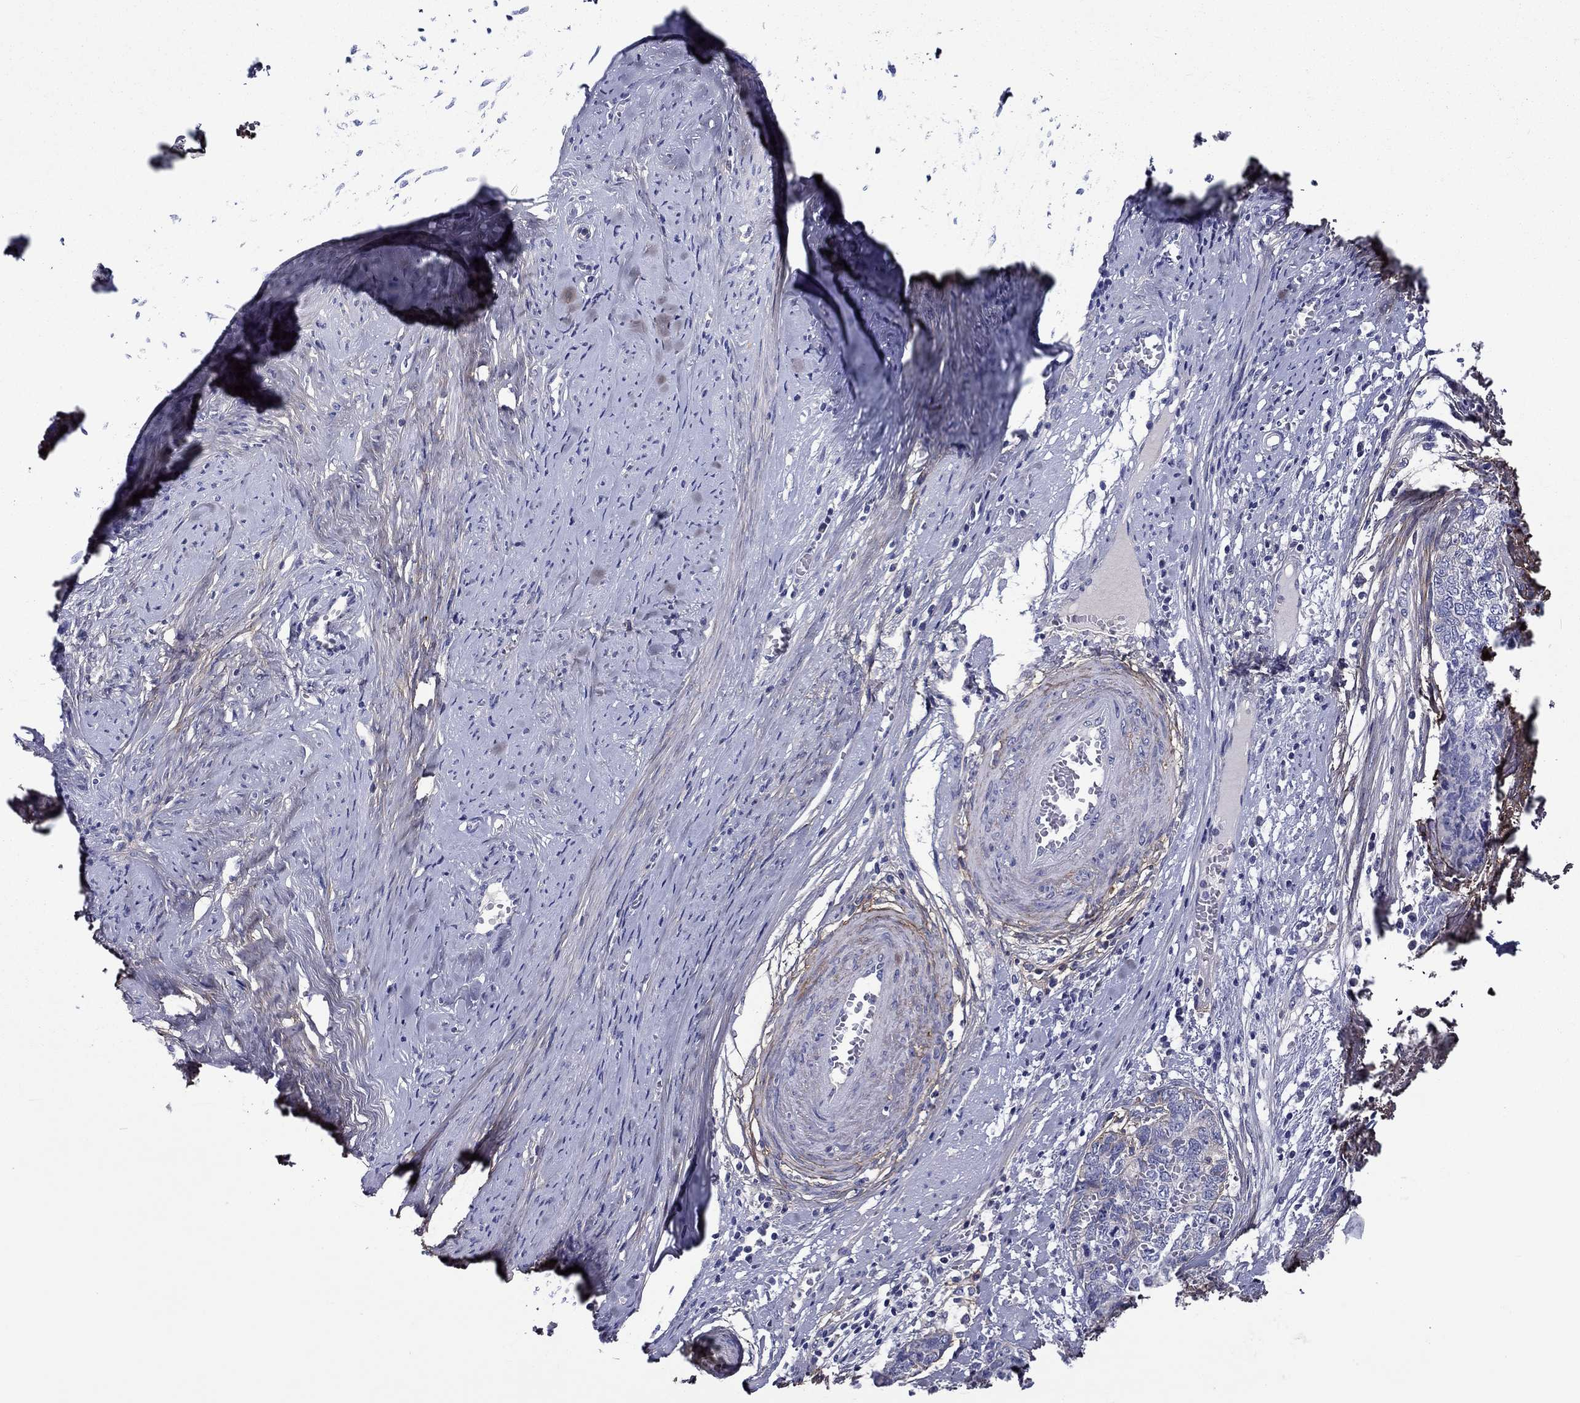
{"staining": {"intensity": "negative", "quantity": "none", "location": "none"}, "tissue": "cervical cancer", "cell_type": "Tumor cells", "image_type": "cancer", "snomed": [{"axis": "morphology", "description": "Squamous cell carcinoma, NOS"}, {"axis": "topography", "description": "Cervix"}], "caption": "Immunohistochemistry of human cervical squamous cell carcinoma displays no positivity in tumor cells. (Brightfield microscopy of DAB IHC at high magnification).", "gene": "TGFBI", "patient": {"sex": "female", "age": 63}}